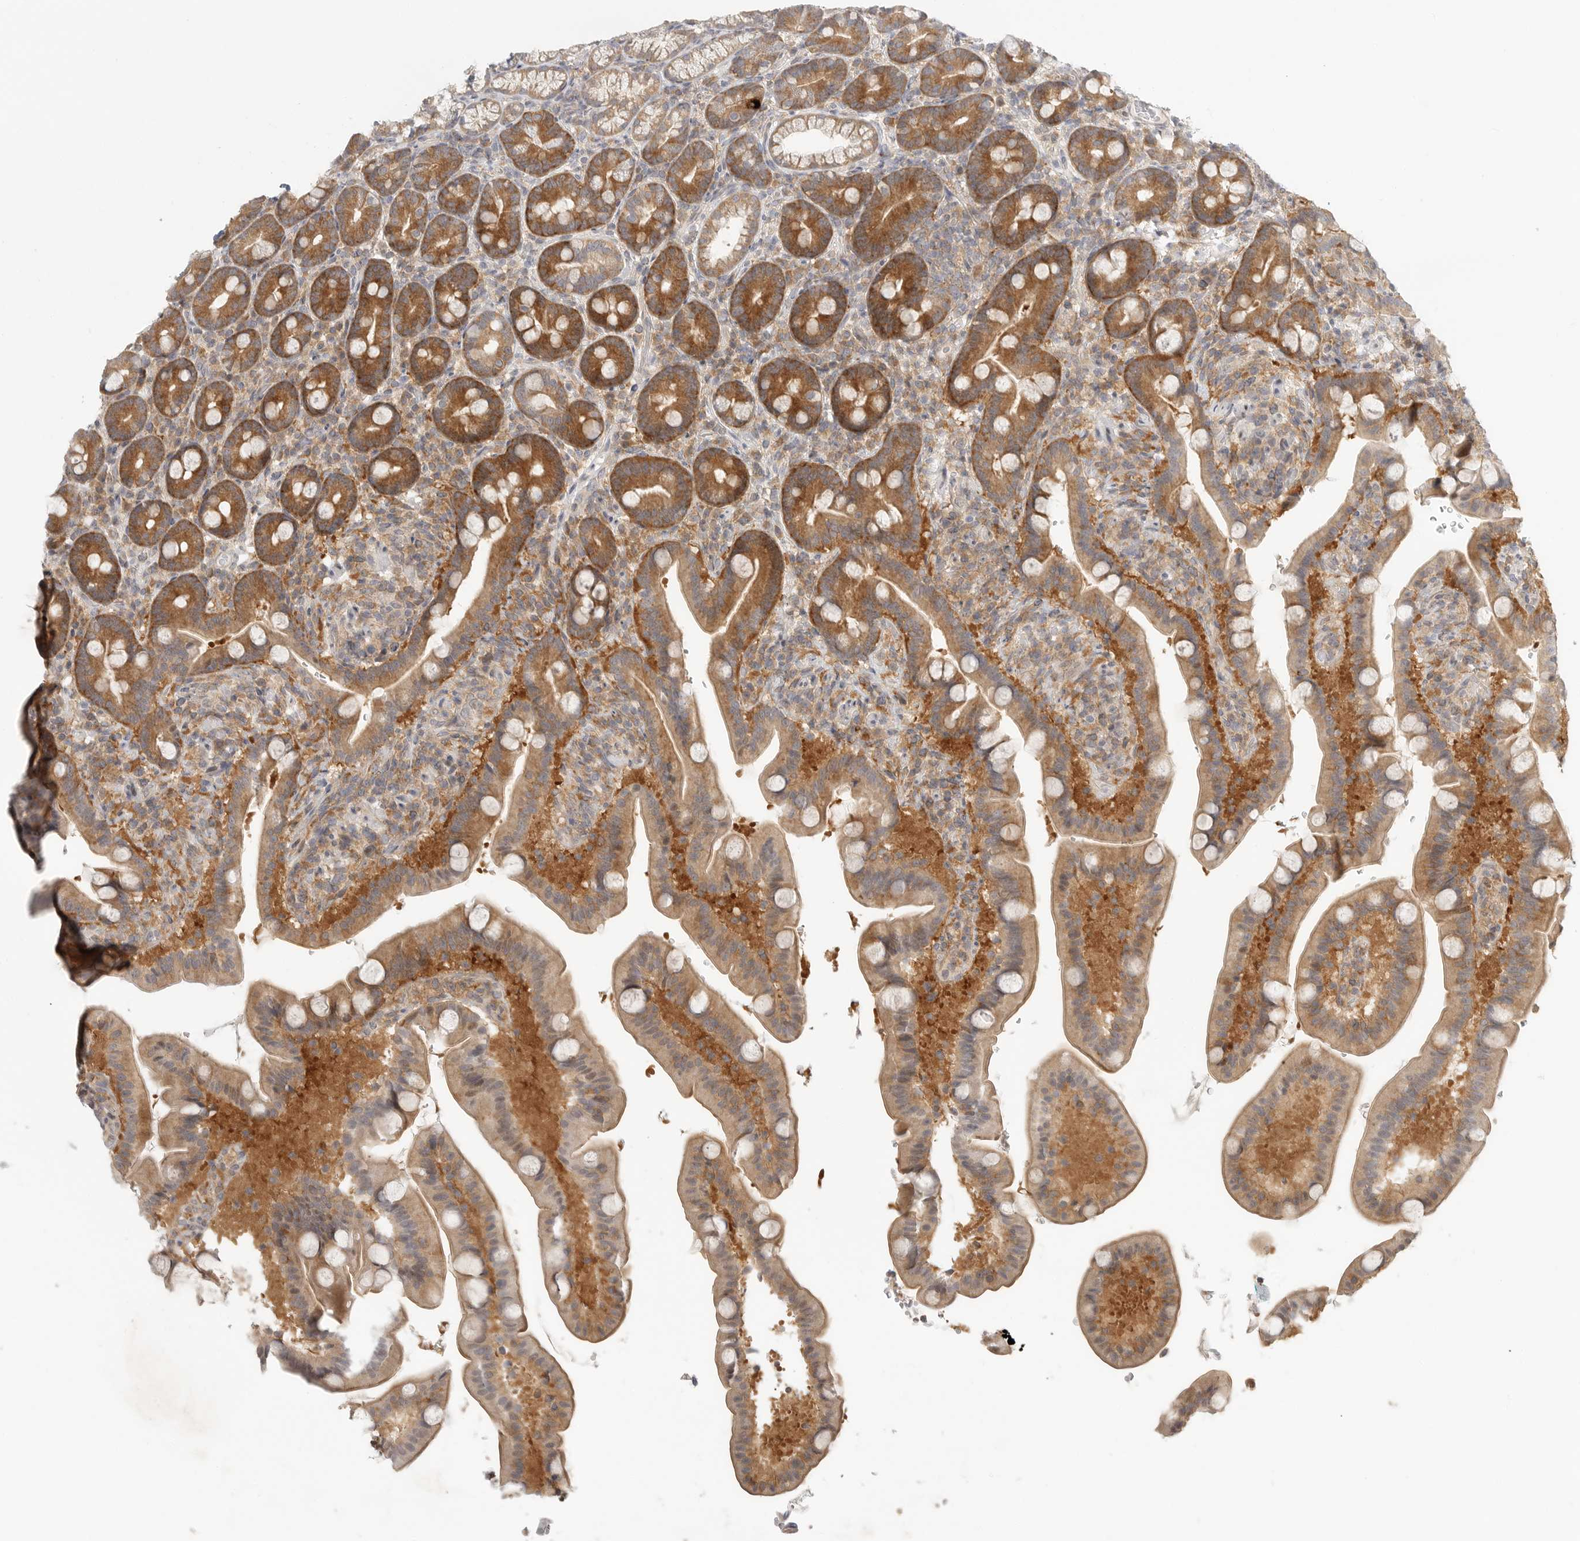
{"staining": {"intensity": "moderate", "quantity": ">75%", "location": "cytoplasmic/membranous"}, "tissue": "duodenum", "cell_type": "Glandular cells", "image_type": "normal", "snomed": [{"axis": "morphology", "description": "Normal tissue, NOS"}, {"axis": "topography", "description": "Duodenum"}], "caption": "This micrograph displays immunohistochemistry (IHC) staining of normal human duodenum, with medium moderate cytoplasmic/membranous expression in about >75% of glandular cells.", "gene": "HDAC6", "patient": {"sex": "male", "age": 54}}